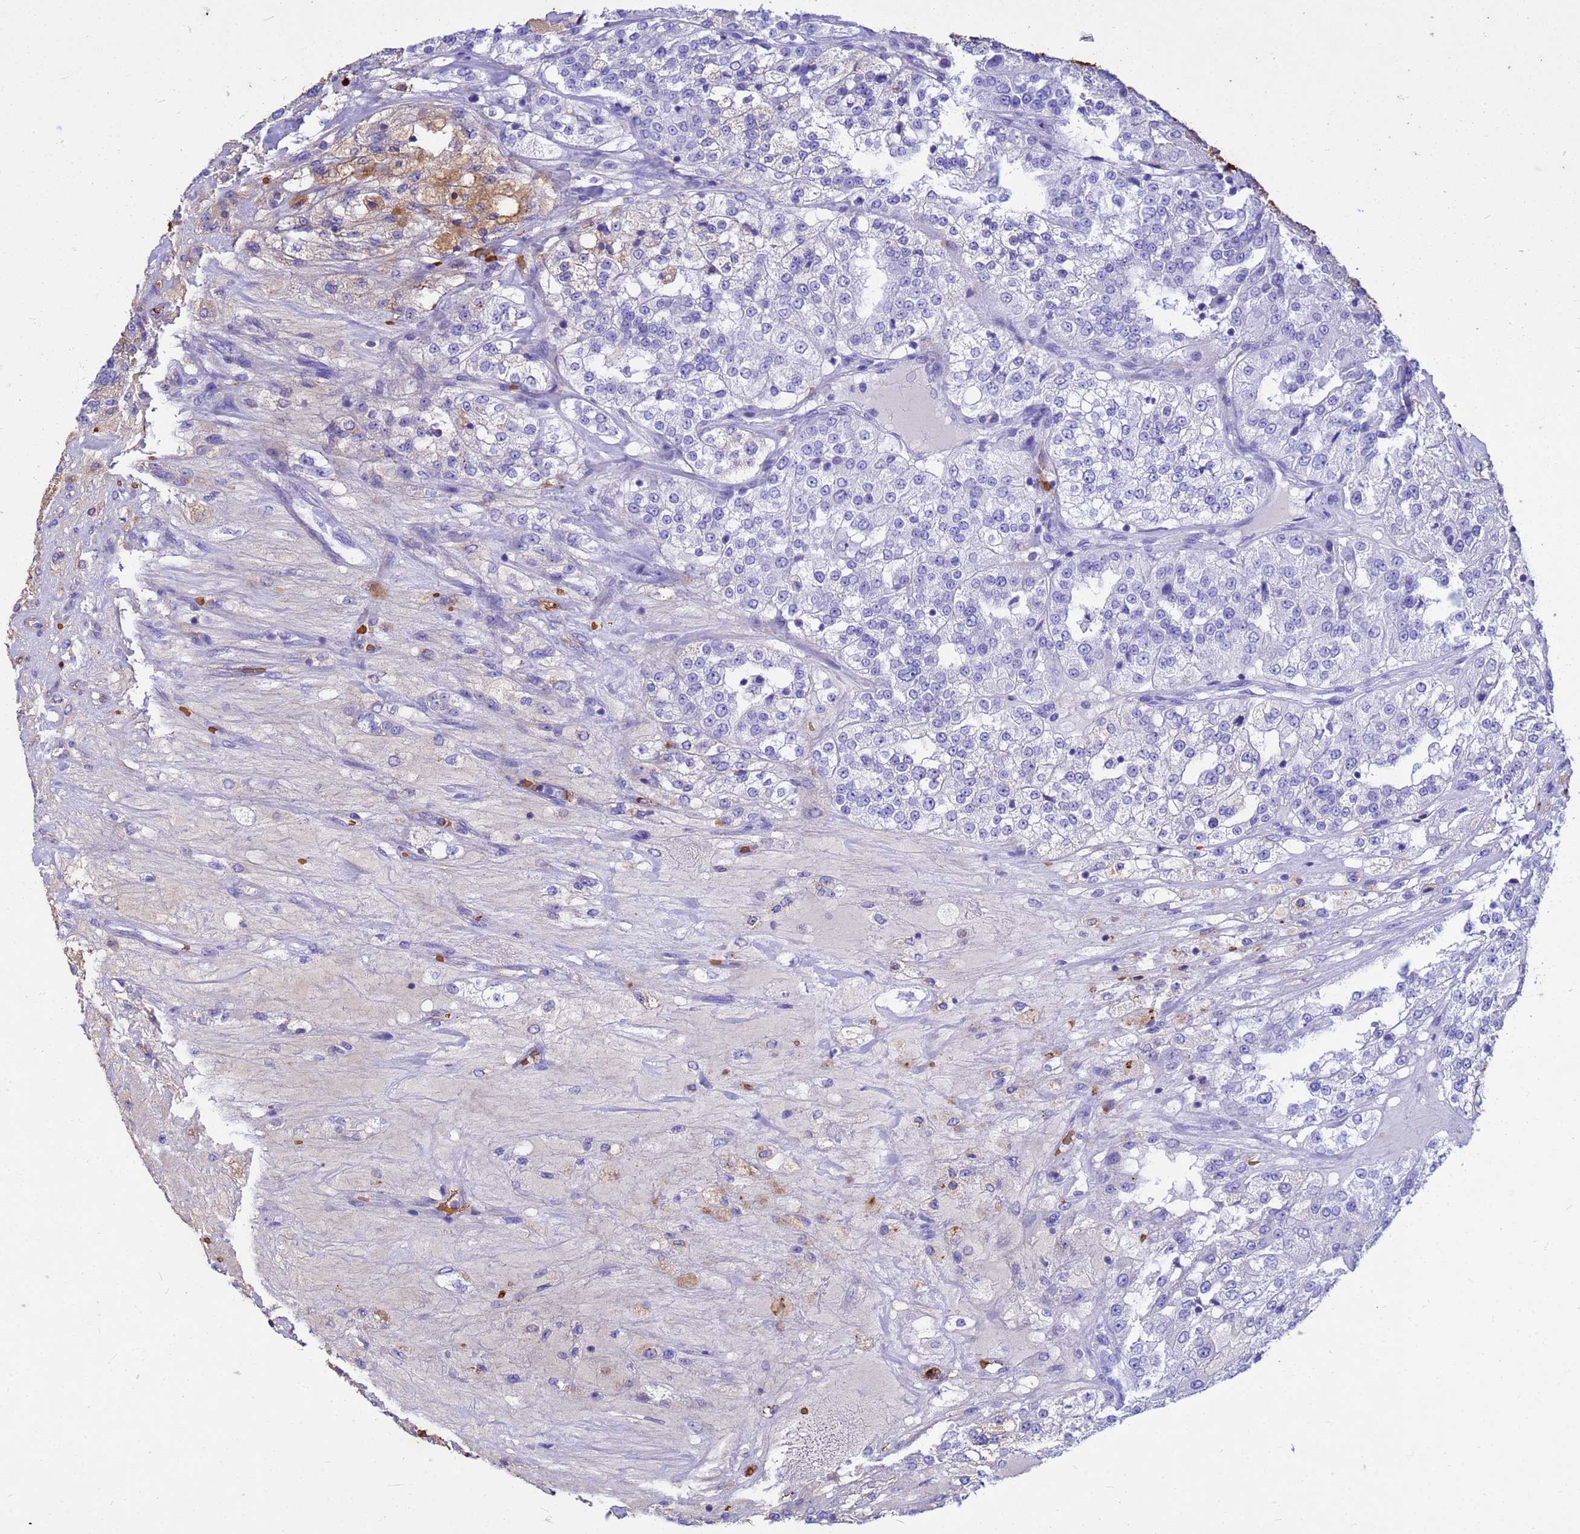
{"staining": {"intensity": "negative", "quantity": "none", "location": "none"}, "tissue": "renal cancer", "cell_type": "Tumor cells", "image_type": "cancer", "snomed": [{"axis": "morphology", "description": "Adenocarcinoma, NOS"}, {"axis": "topography", "description": "Kidney"}], "caption": "The histopathology image shows no staining of tumor cells in adenocarcinoma (renal).", "gene": "HBA2", "patient": {"sex": "female", "age": 63}}